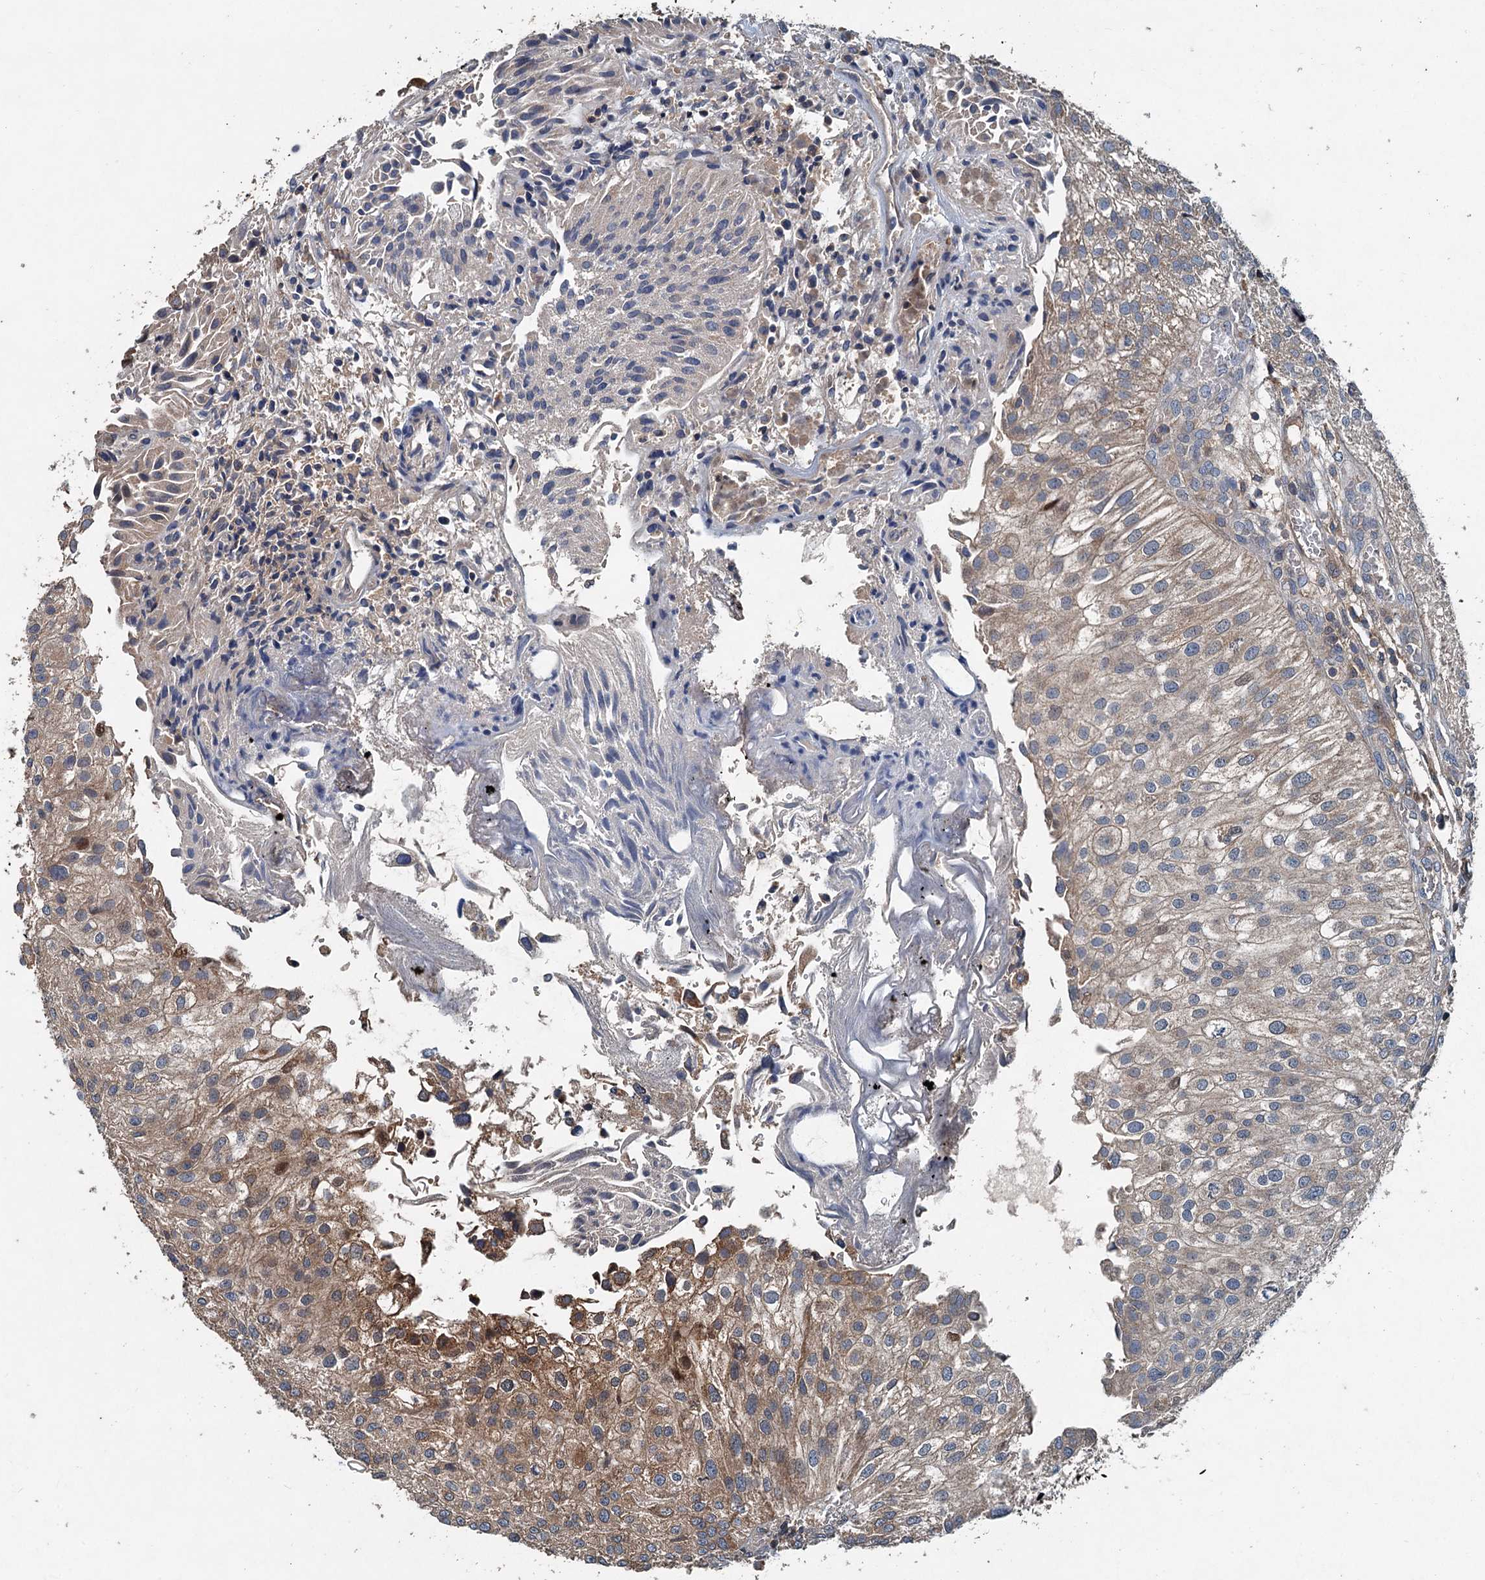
{"staining": {"intensity": "moderate", "quantity": "<25%", "location": "cytoplasmic/membranous"}, "tissue": "urothelial cancer", "cell_type": "Tumor cells", "image_type": "cancer", "snomed": [{"axis": "morphology", "description": "Urothelial carcinoma, Low grade"}, {"axis": "topography", "description": "Urinary bladder"}], "caption": "An image of urothelial carcinoma (low-grade) stained for a protein shows moderate cytoplasmic/membranous brown staining in tumor cells.", "gene": "TAPBPL", "patient": {"sex": "female", "age": 89}}